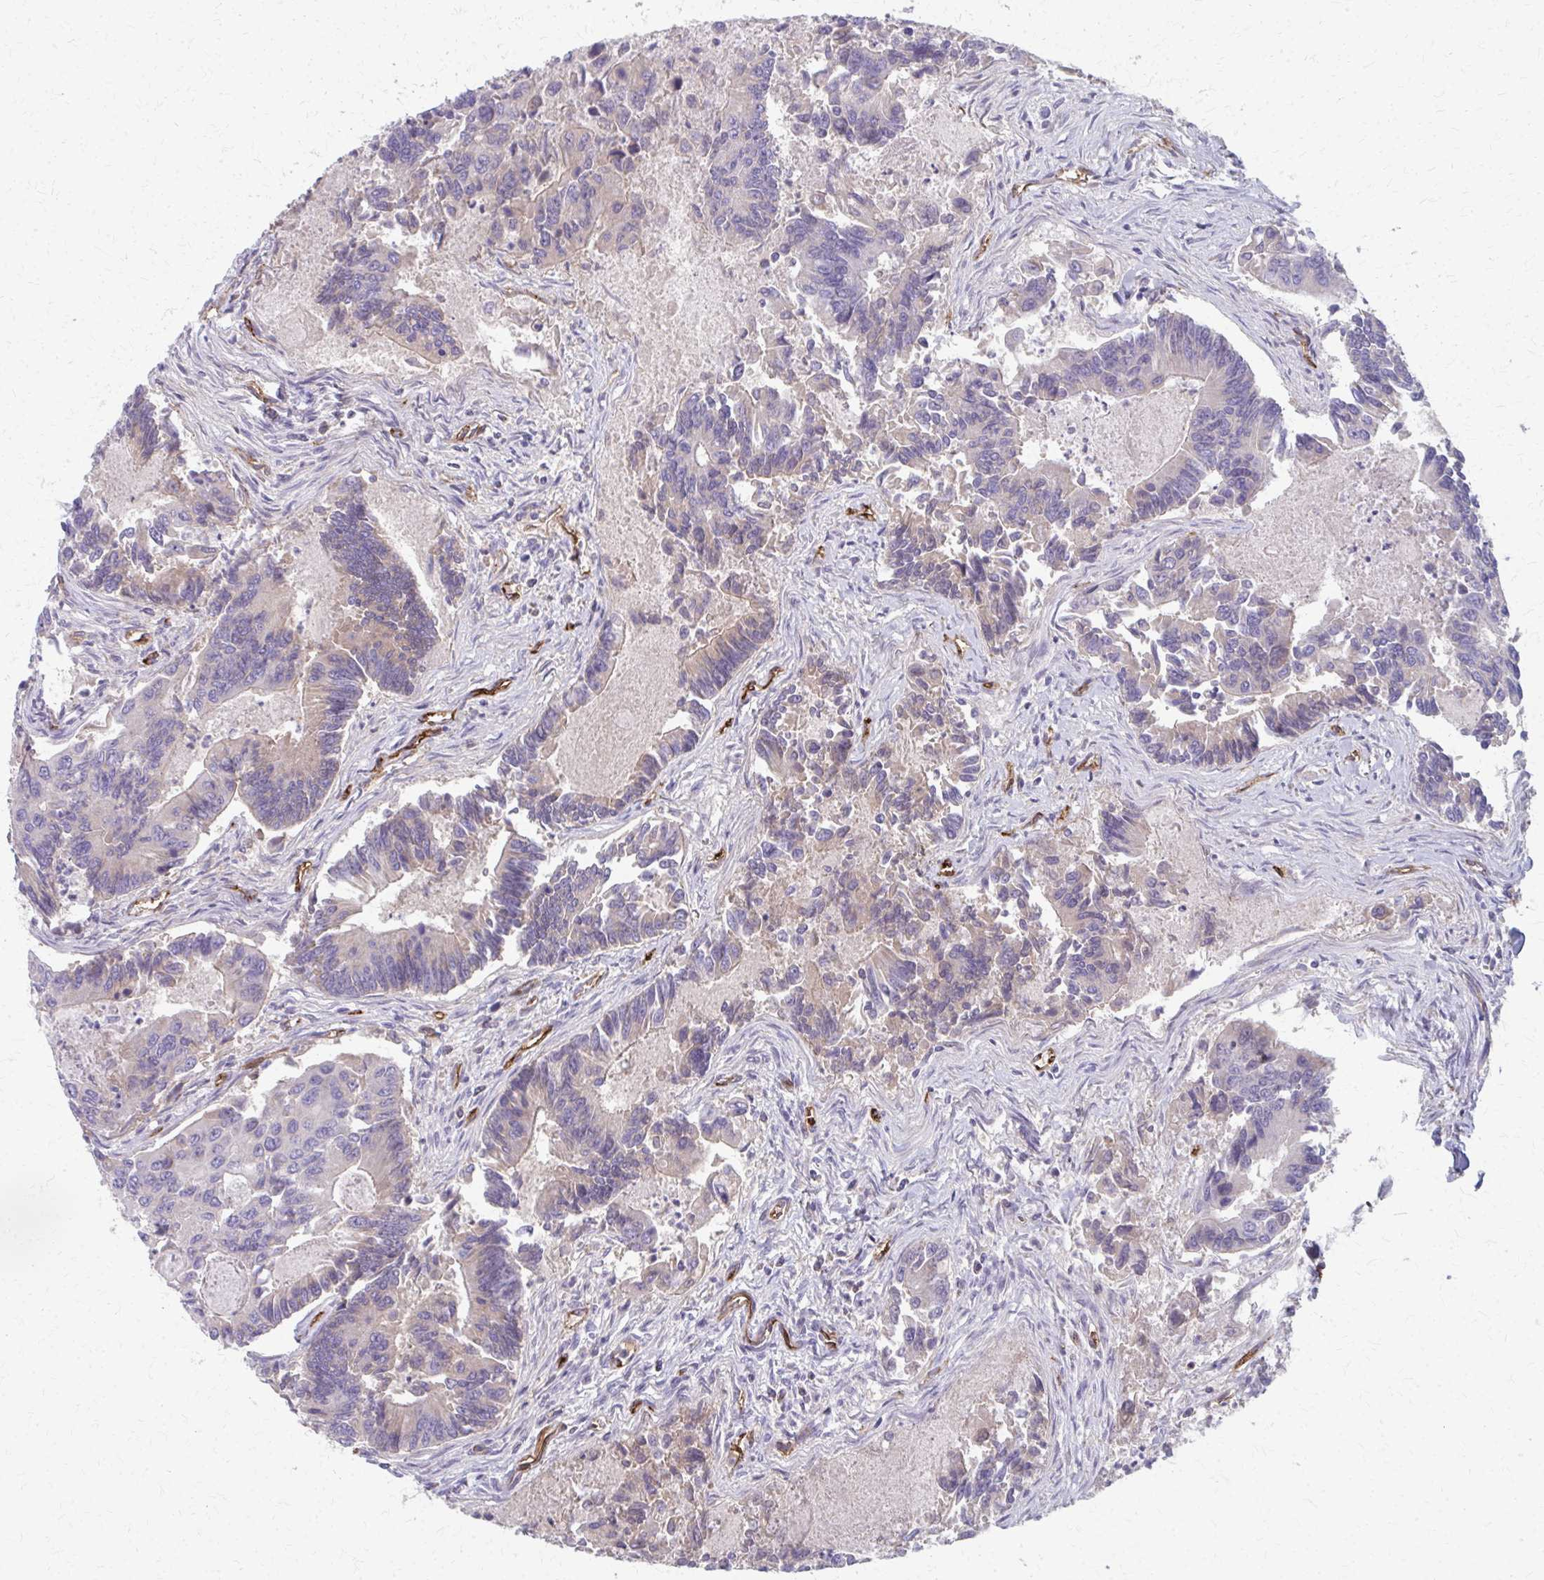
{"staining": {"intensity": "weak", "quantity": "<25%", "location": "cytoplasmic/membranous"}, "tissue": "colorectal cancer", "cell_type": "Tumor cells", "image_type": "cancer", "snomed": [{"axis": "morphology", "description": "Adenocarcinoma, NOS"}, {"axis": "topography", "description": "Colon"}], "caption": "Tumor cells are negative for brown protein staining in colorectal adenocarcinoma.", "gene": "ADIPOQ", "patient": {"sex": "female", "age": 67}}